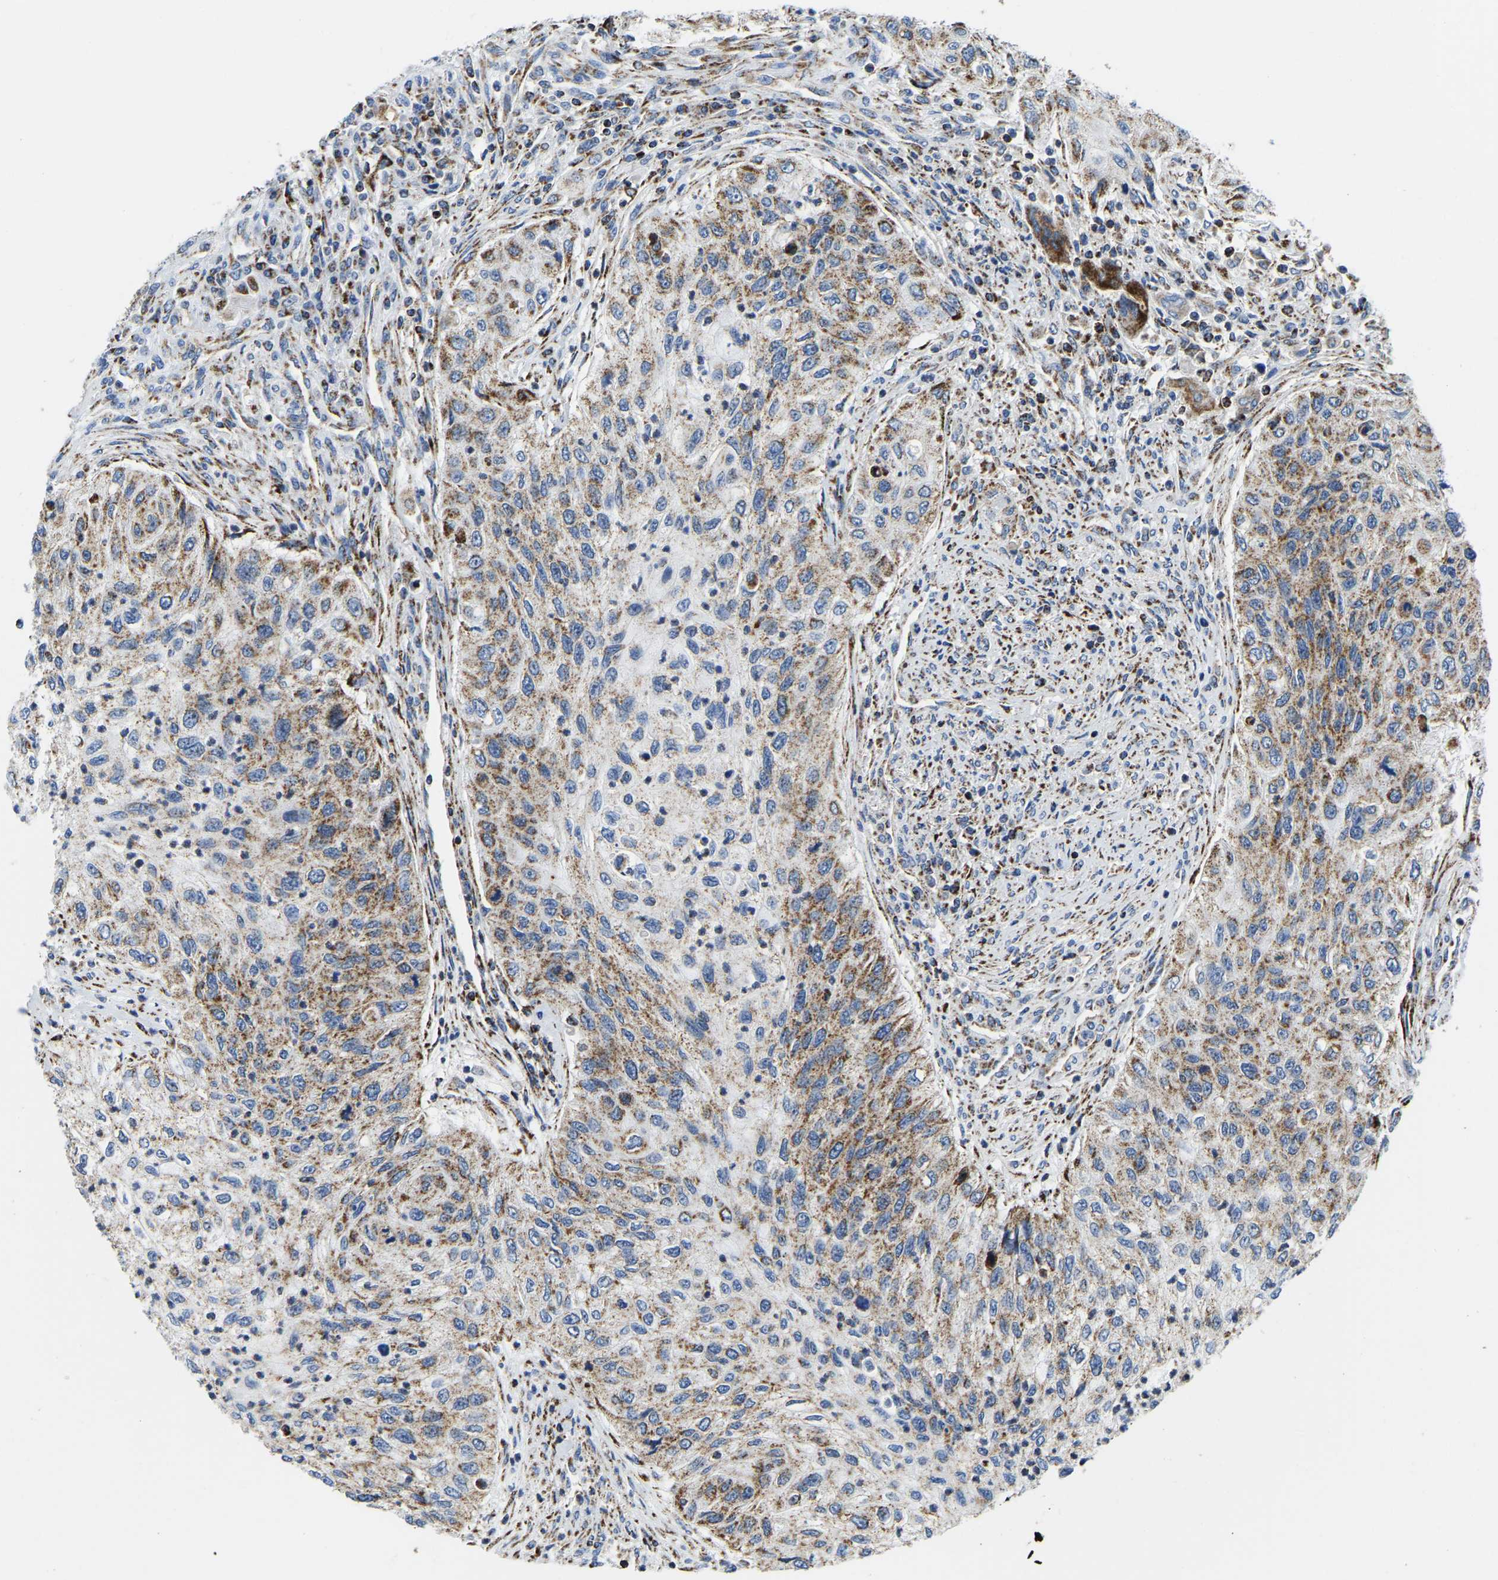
{"staining": {"intensity": "moderate", "quantity": ">75%", "location": "cytoplasmic/membranous"}, "tissue": "urothelial cancer", "cell_type": "Tumor cells", "image_type": "cancer", "snomed": [{"axis": "morphology", "description": "Urothelial carcinoma, High grade"}, {"axis": "topography", "description": "Urinary bladder"}], "caption": "Approximately >75% of tumor cells in urothelial carcinoma (high-grade) reveal moderate cytoplasmic/membranous protein positivity as visualized by brown immunohistochemical staining.", "gene": "SFXN1", "patient": {"sex": "female", "age": 60}}